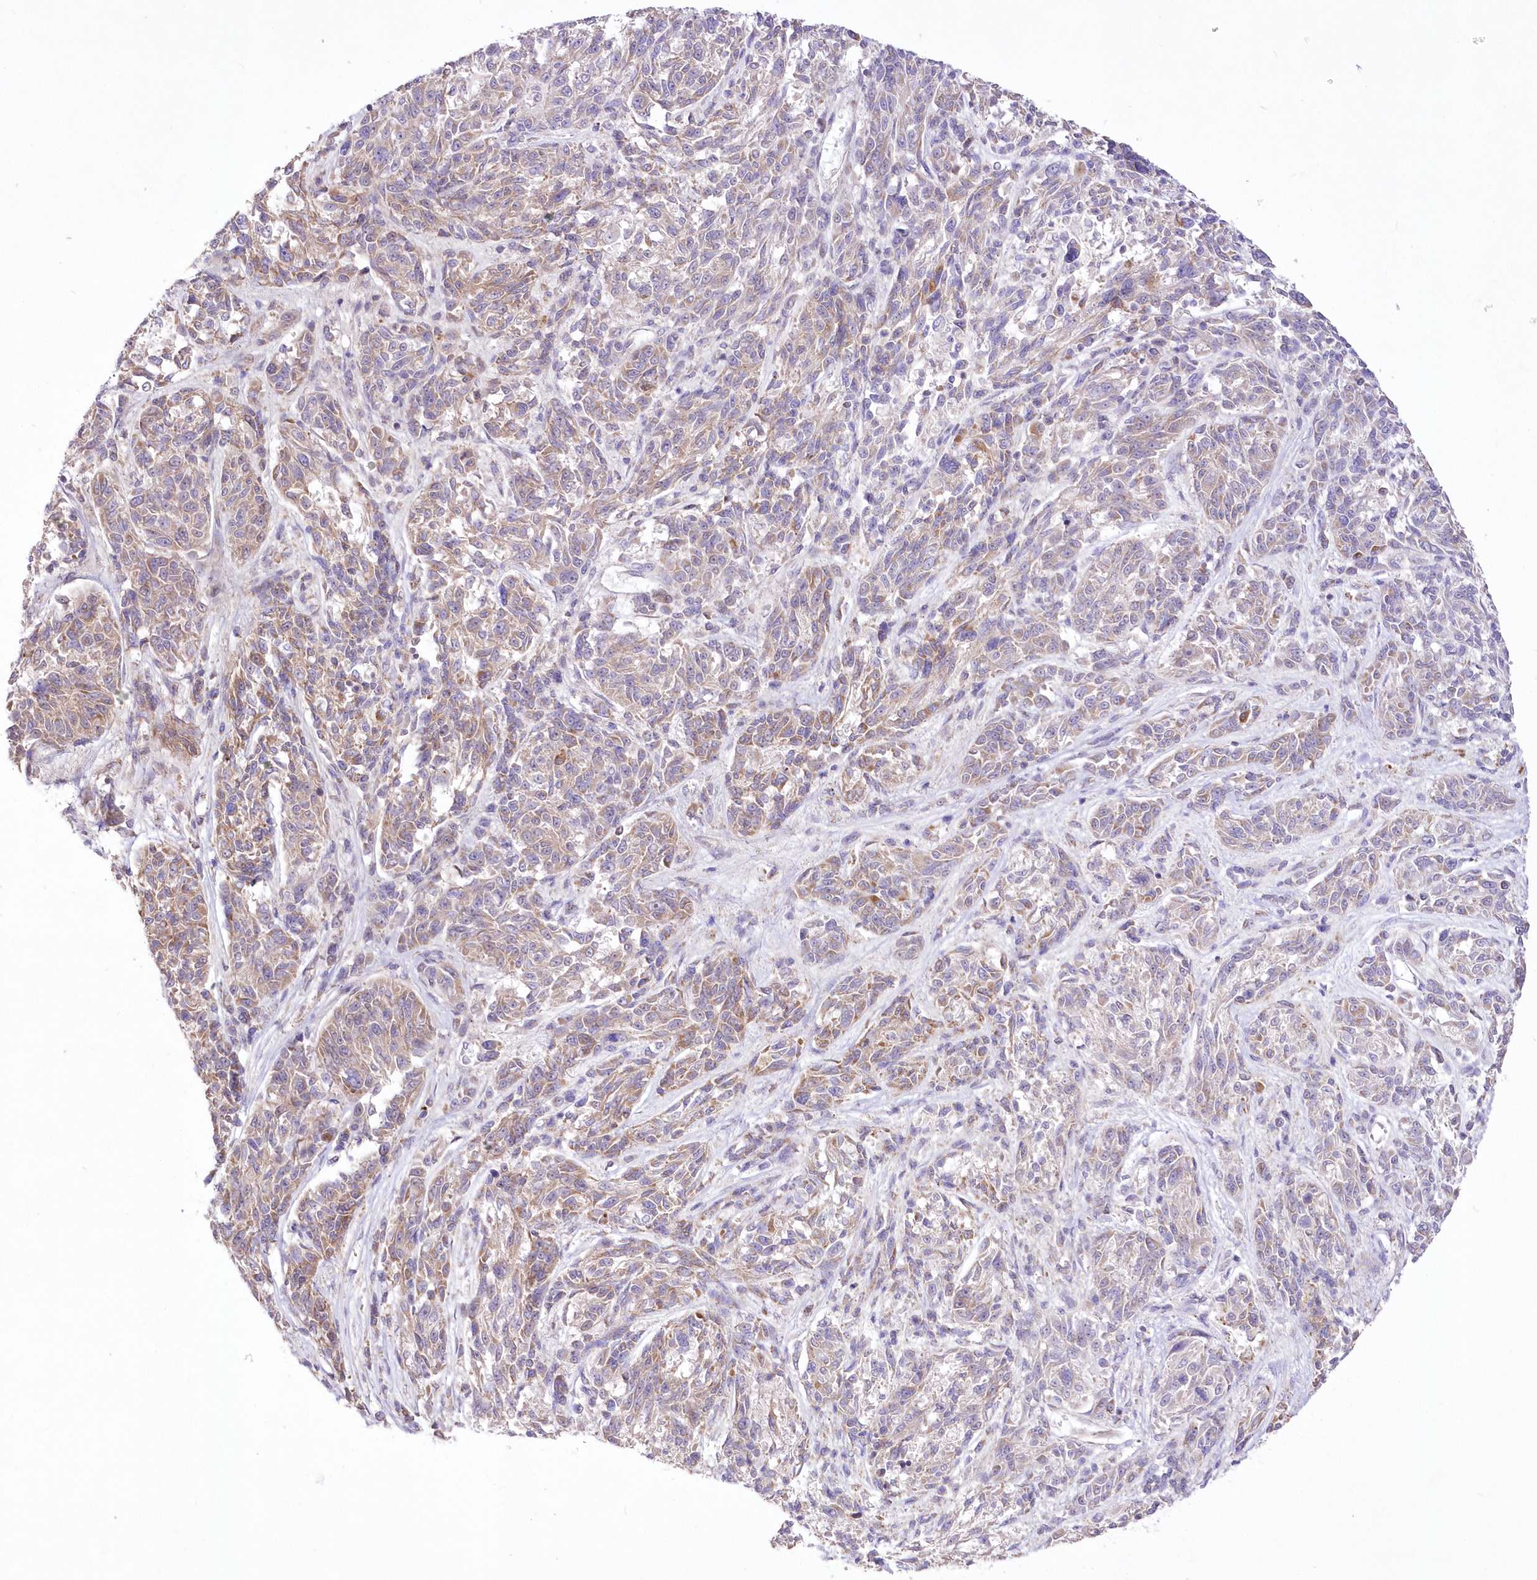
{"staining": {"intensity": "weak", "quantity": ">75%", "location": "cytoplasmic/membranous"}, "tissue": "melanoma", "cell_type": "Tumor cells", "image_type": "cancer", "snomed": [{"axis": "morphology", "description": "Malignant melanoma, NOS"}, {"axis": "topography", "description": "Skin"}], "caption": "Melanoma stained with immunohistochemistry (IHC) exhibits weak cytoplasmic/membranous expression in about >75% of tumor cells. The protein of interest is stained brown, and the nuclei are stained in blue (DAB (3,3'-diaminobenzidine) IHC with brightfield microscopy, high magnification).", "gene": "FAM241B", "patient": {"sex": "male", "age": 53}}